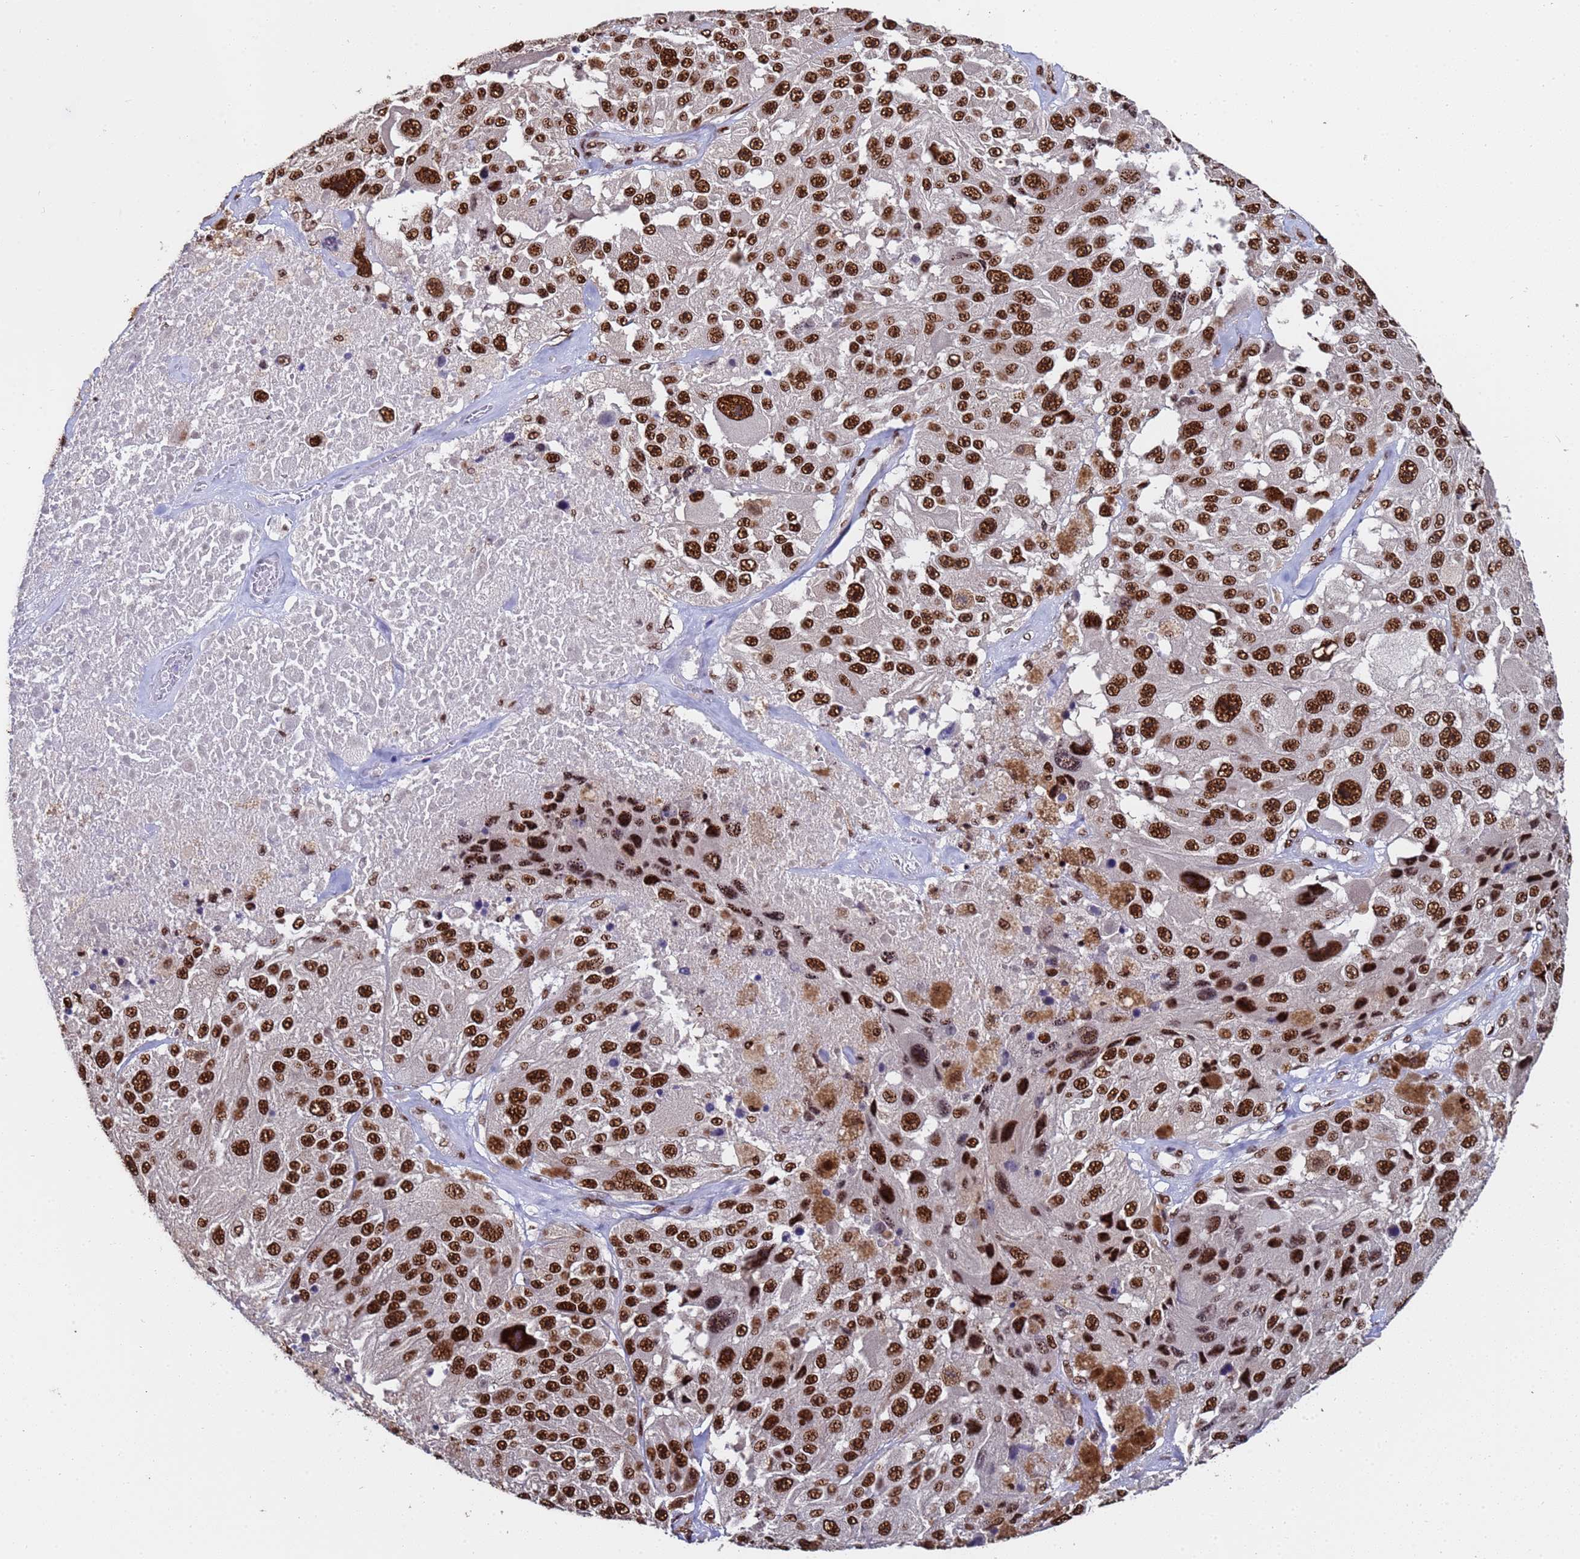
{"staining": {"intensity": "strong", "quantity": ">75%", "location": "nuclear"}, "tissue": "melanoma", "cell_type": "Tumor cells", "image_type": "cancer", "snomed": [{"axis": "morphology", "description": "Malignant melanoma, Metastatic site"}, {"axis": "topography", "description": "Lymph node"}], "caption": "Immunohistochemistry (IHC) (DAB (3,3'-diaminobenzidine)) staining of human malignant melanoma (metastatic site) exhibits strong nuclear protein positivity in about >75% of tumor cells.", "gene": "SF3B2", "patient": {"sex": "male", "age": 62}}